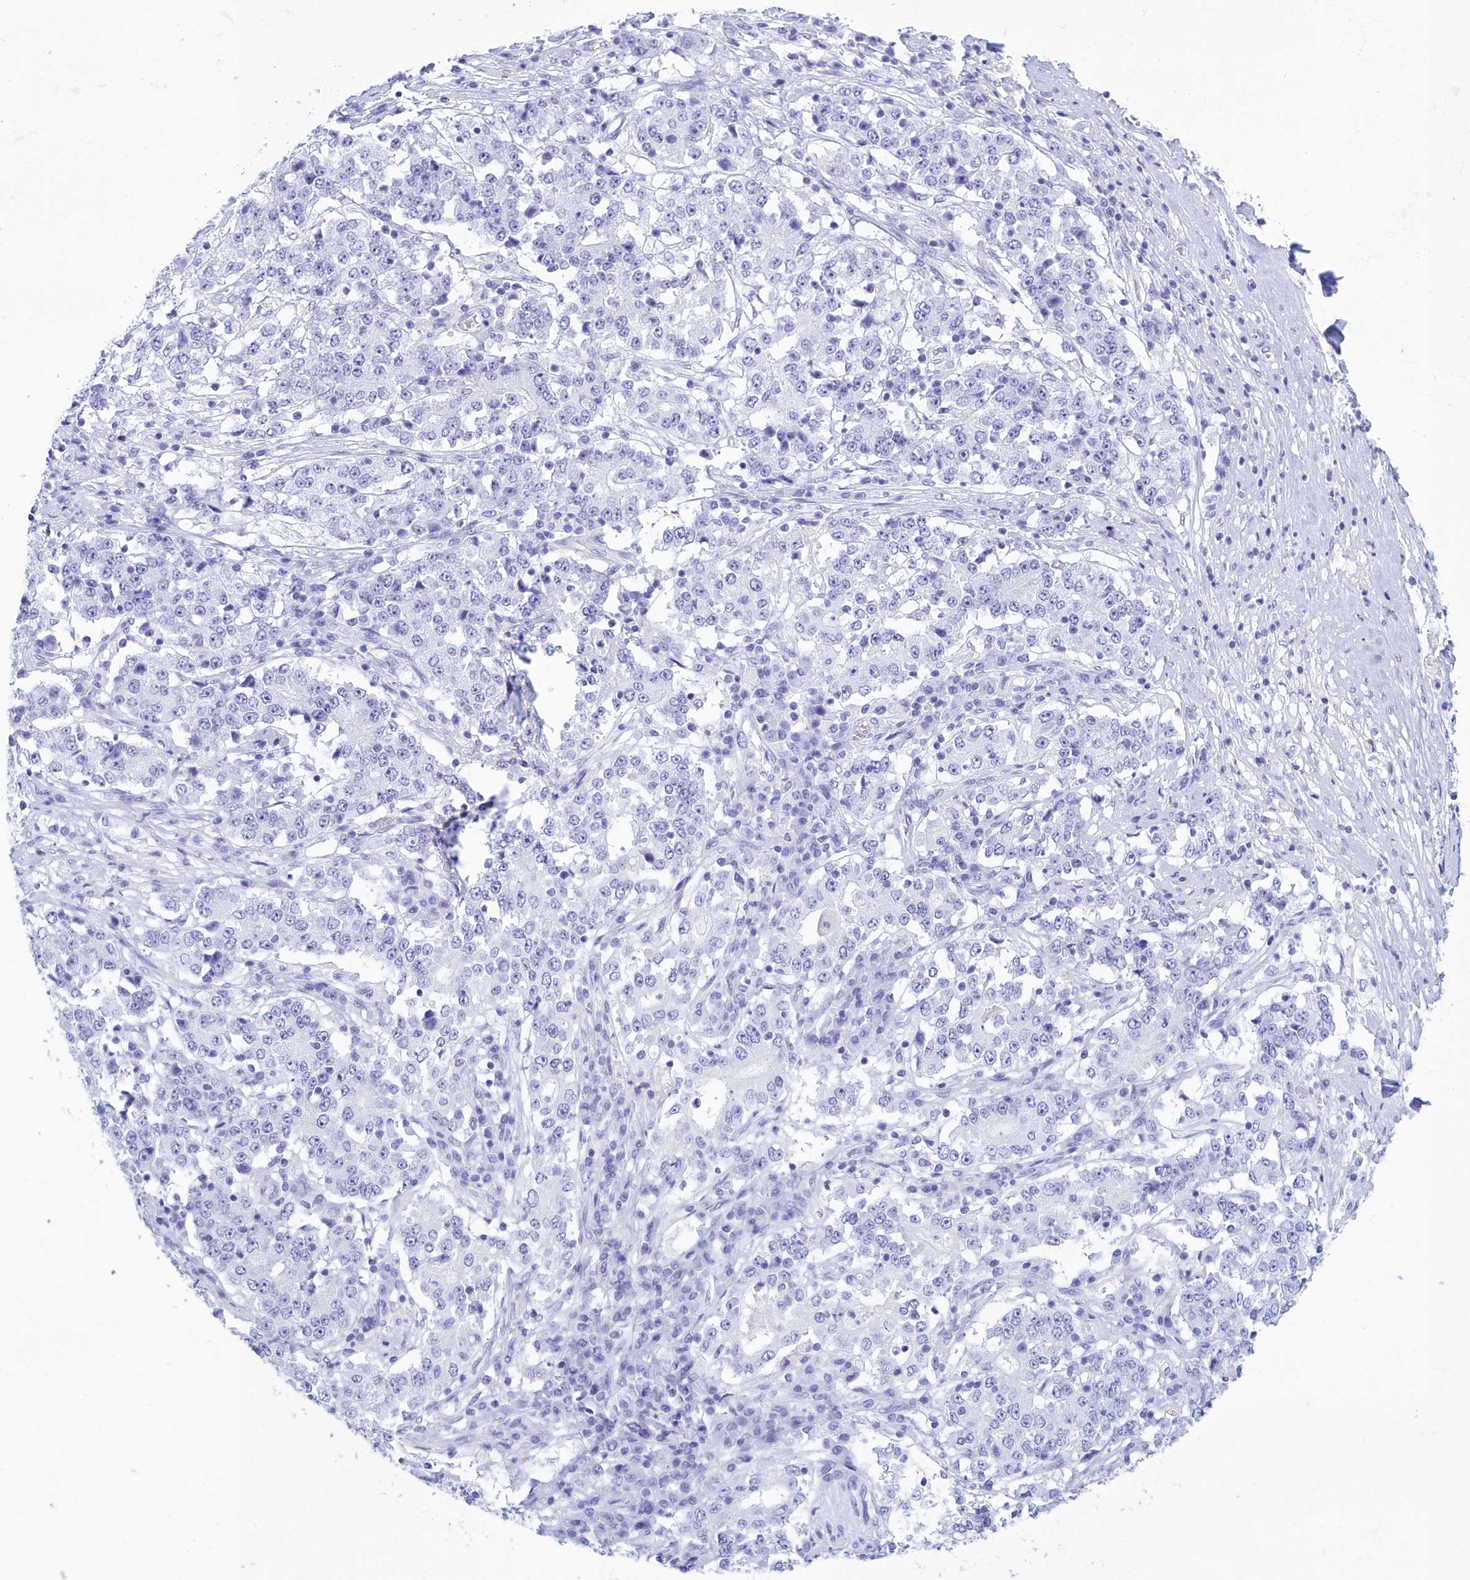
{"staining": {"intensity": "negative", "quantity": "none", "location": "none"}, "tissue": "stomach cancer", "cell_type": "Tumor cells", "image_type": "cancer", "snomed": [{"axis": "morphology", "description": "Adenocarcinoma, NOS"}, {"axis": "topography", "description": "Stomach"}], "caption": "IHC photomicrograph of neoplastic tissue: stomach adenocarcinoma stained with DAB (3,3'-diaminobenzidine) reveals no significant protein expression in tumor cells.", "gene": "TMEM97", "patient": {"sex": "male", "age": 59}}